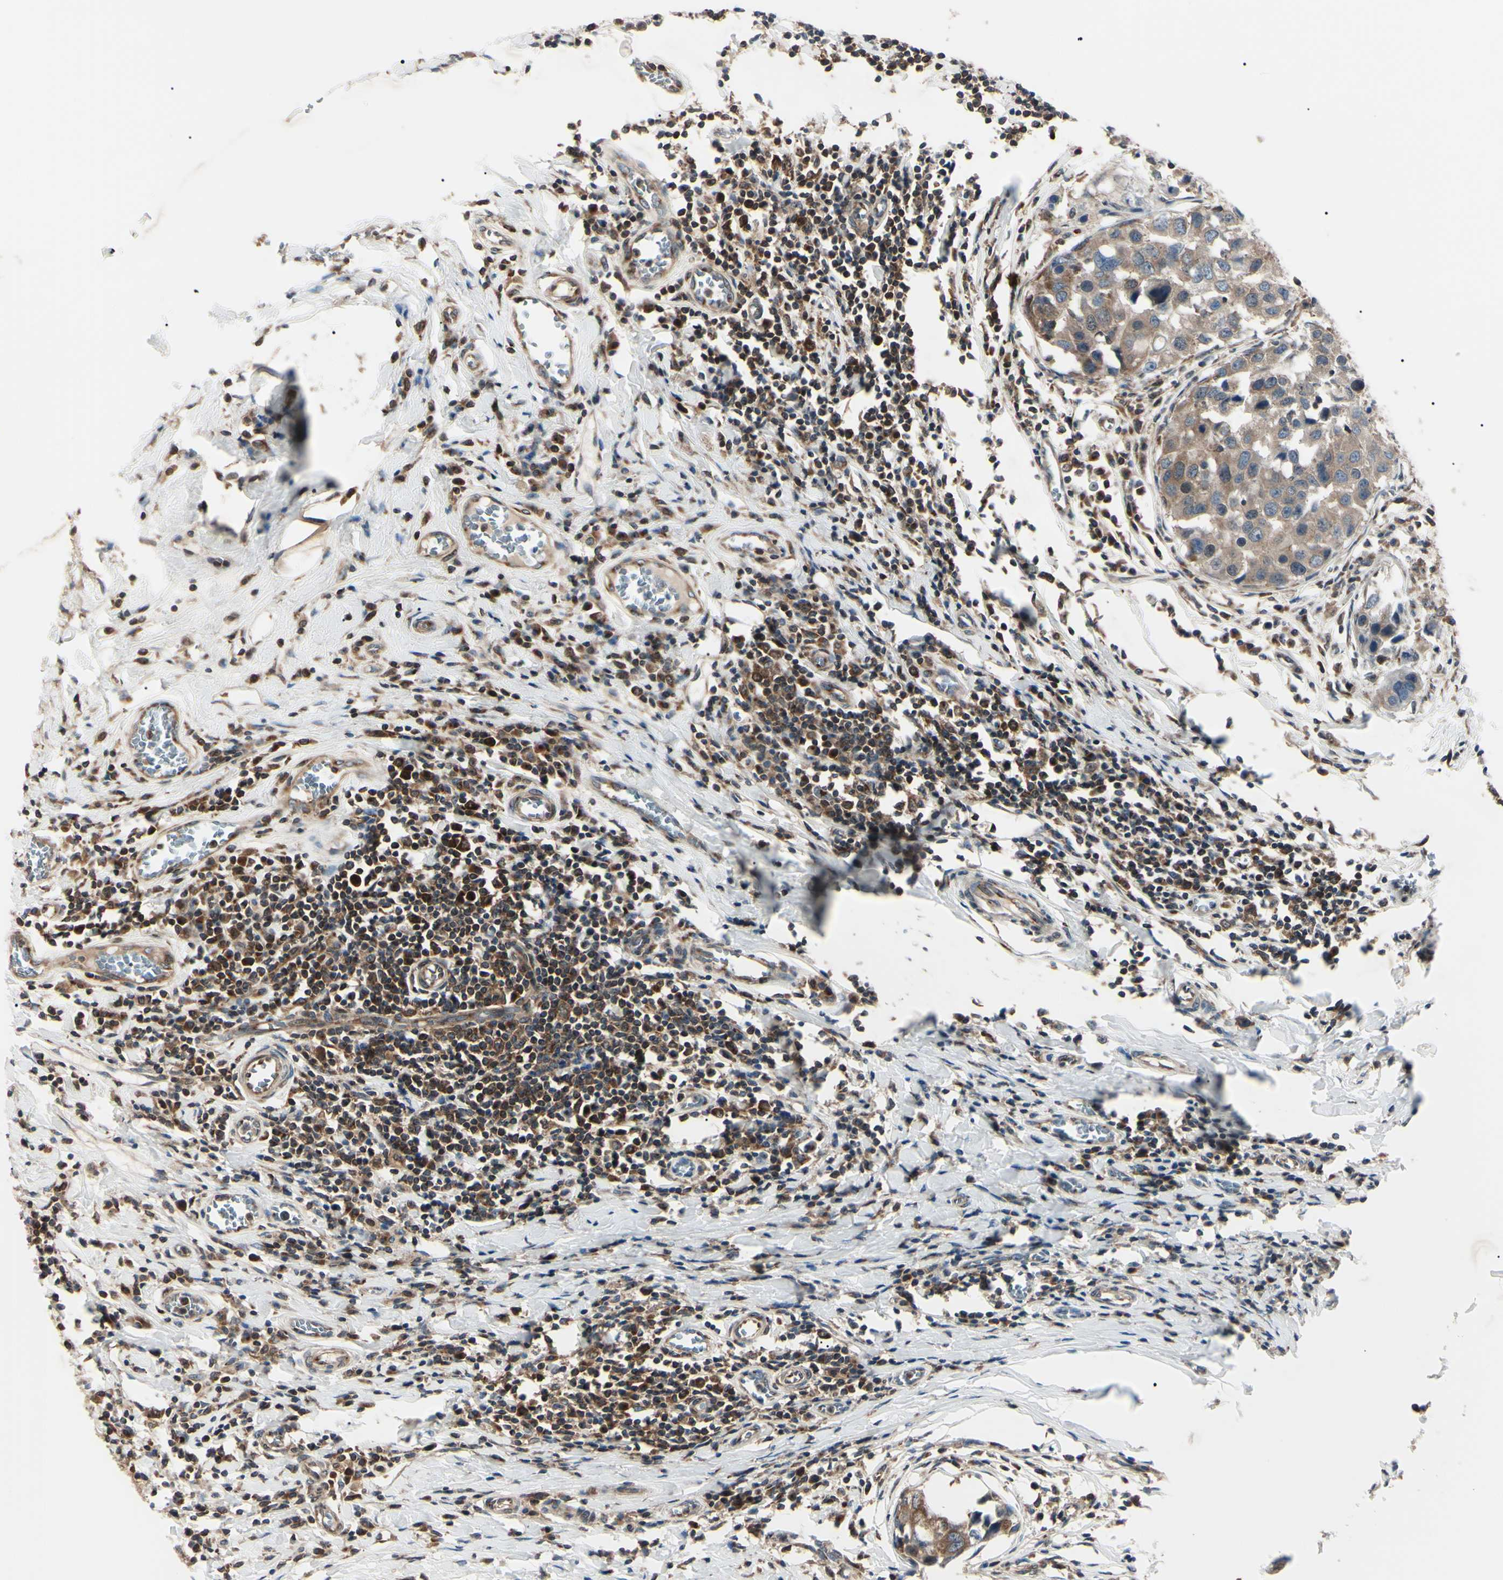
{"staining": {"intensity": "moderate", "quantity": ">75%", "location": "cytoplasmic/membranous"}, "tissue": "breast cancer", "cell_type": "Tumor cells", "image_type": "cancer", "snomed": [{"axis": "morphology", "description": "Duct carcinoma"}, {"axis": "topography", "description": "Breast"}], "caption": "Tumor cells show medium levels of moderate cytoplasmic/membranous positivity in approximately >75% of cells in breast cancer (invasive ductal carcinoma).", "gene": "MAPRE1", "patient": {"sex": "female", "age": 27}}